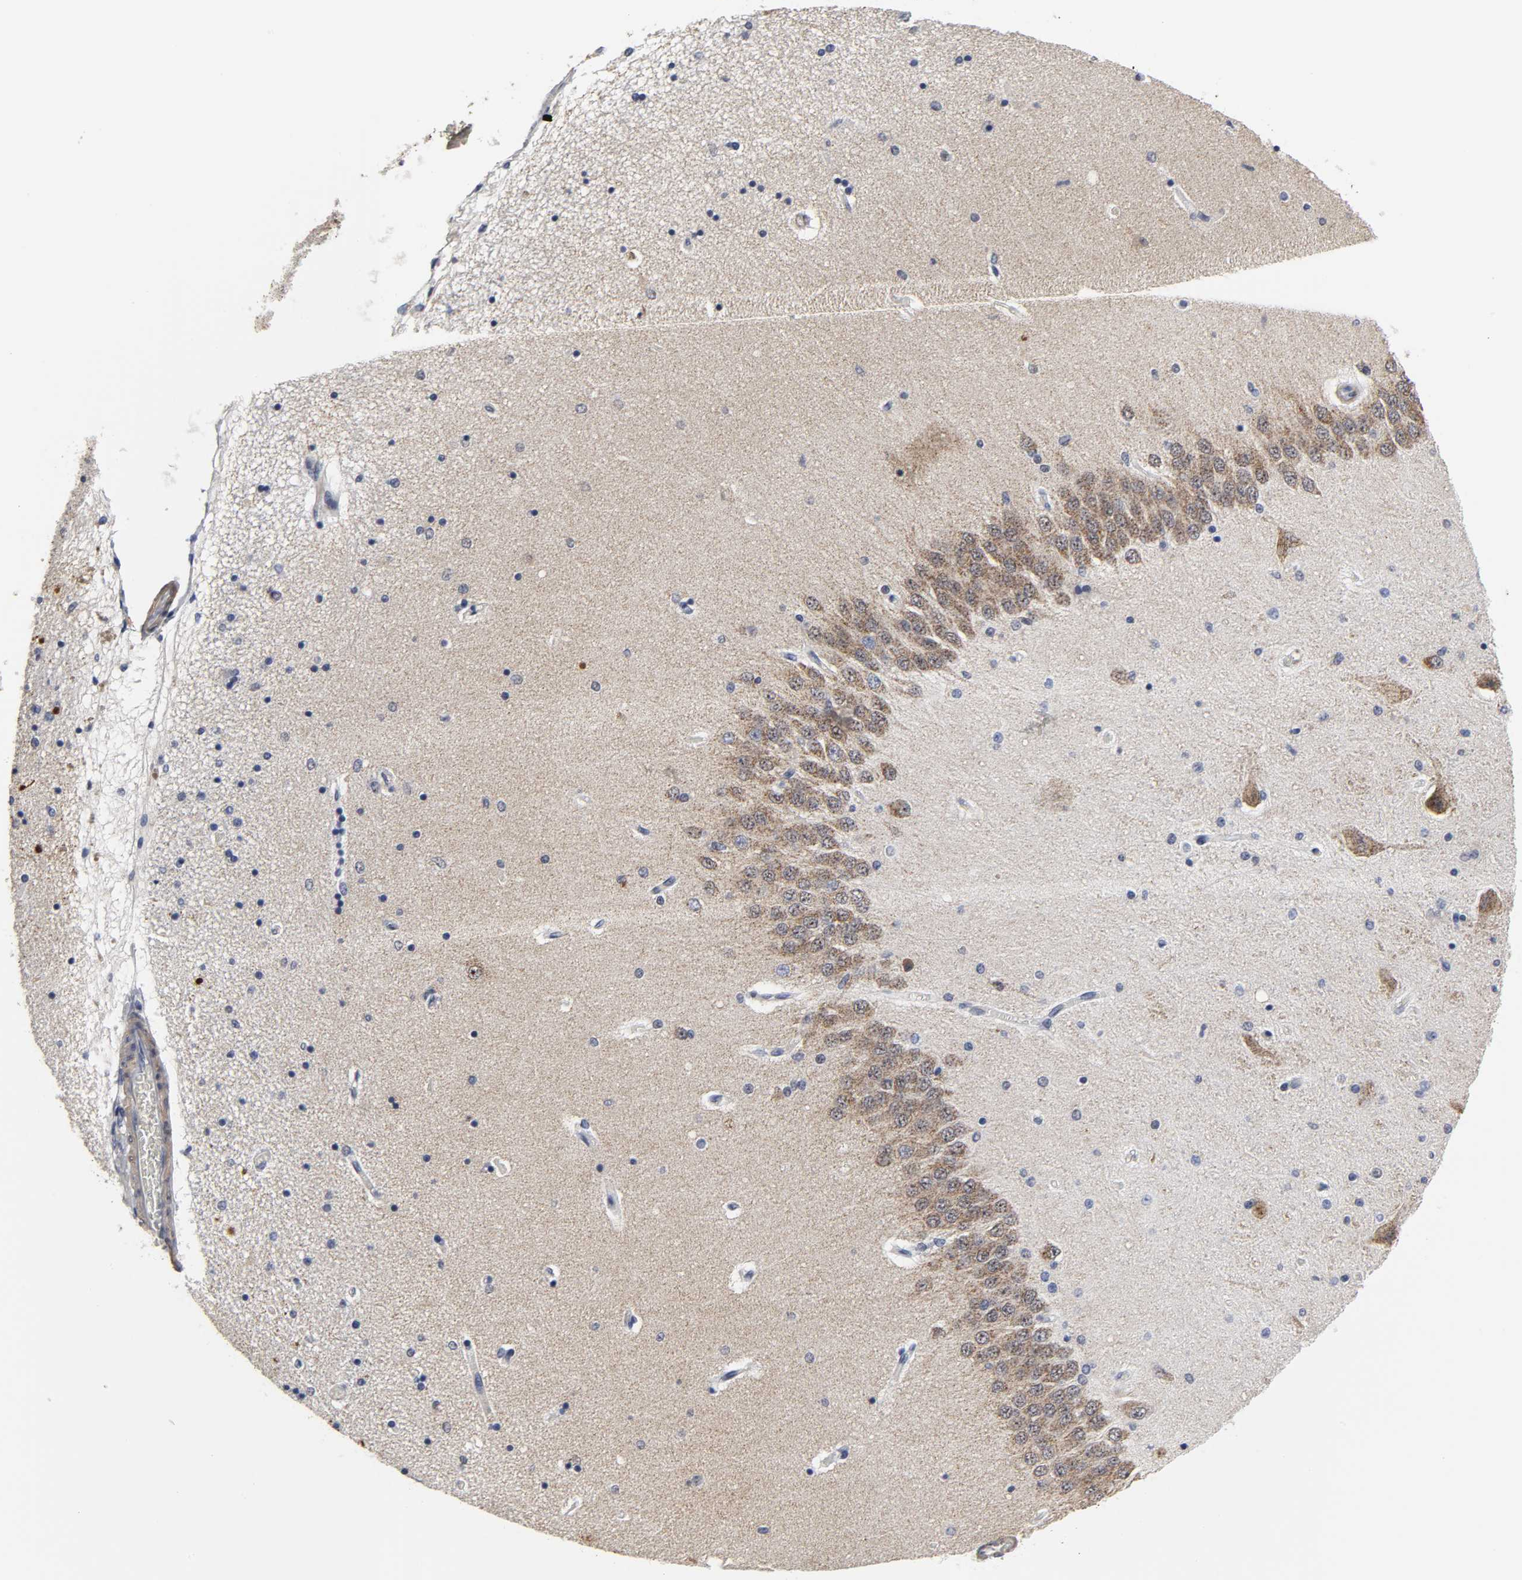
{"staining": {"intensity": "negative", "quantity": "none", "location": "none"}, "tissue": "hippocampus", "cell_type": "Glial cells", "image_type": "normal", "snomed": [{"axis": "morphology", "description": "Normal tissue, NOS"}, {"axis": "topography", "description": "Hippocampus"}], "caption": "Normal hippocampus was stained to show a protein in brown. There is no significant staining in glial cells. (DAB (3,3'-diaminobenzidine) immunohistochemistry with hematoxylin counter stain).", "gene": "GRHL2", "patient": {"sex": "female", "age": 54}}